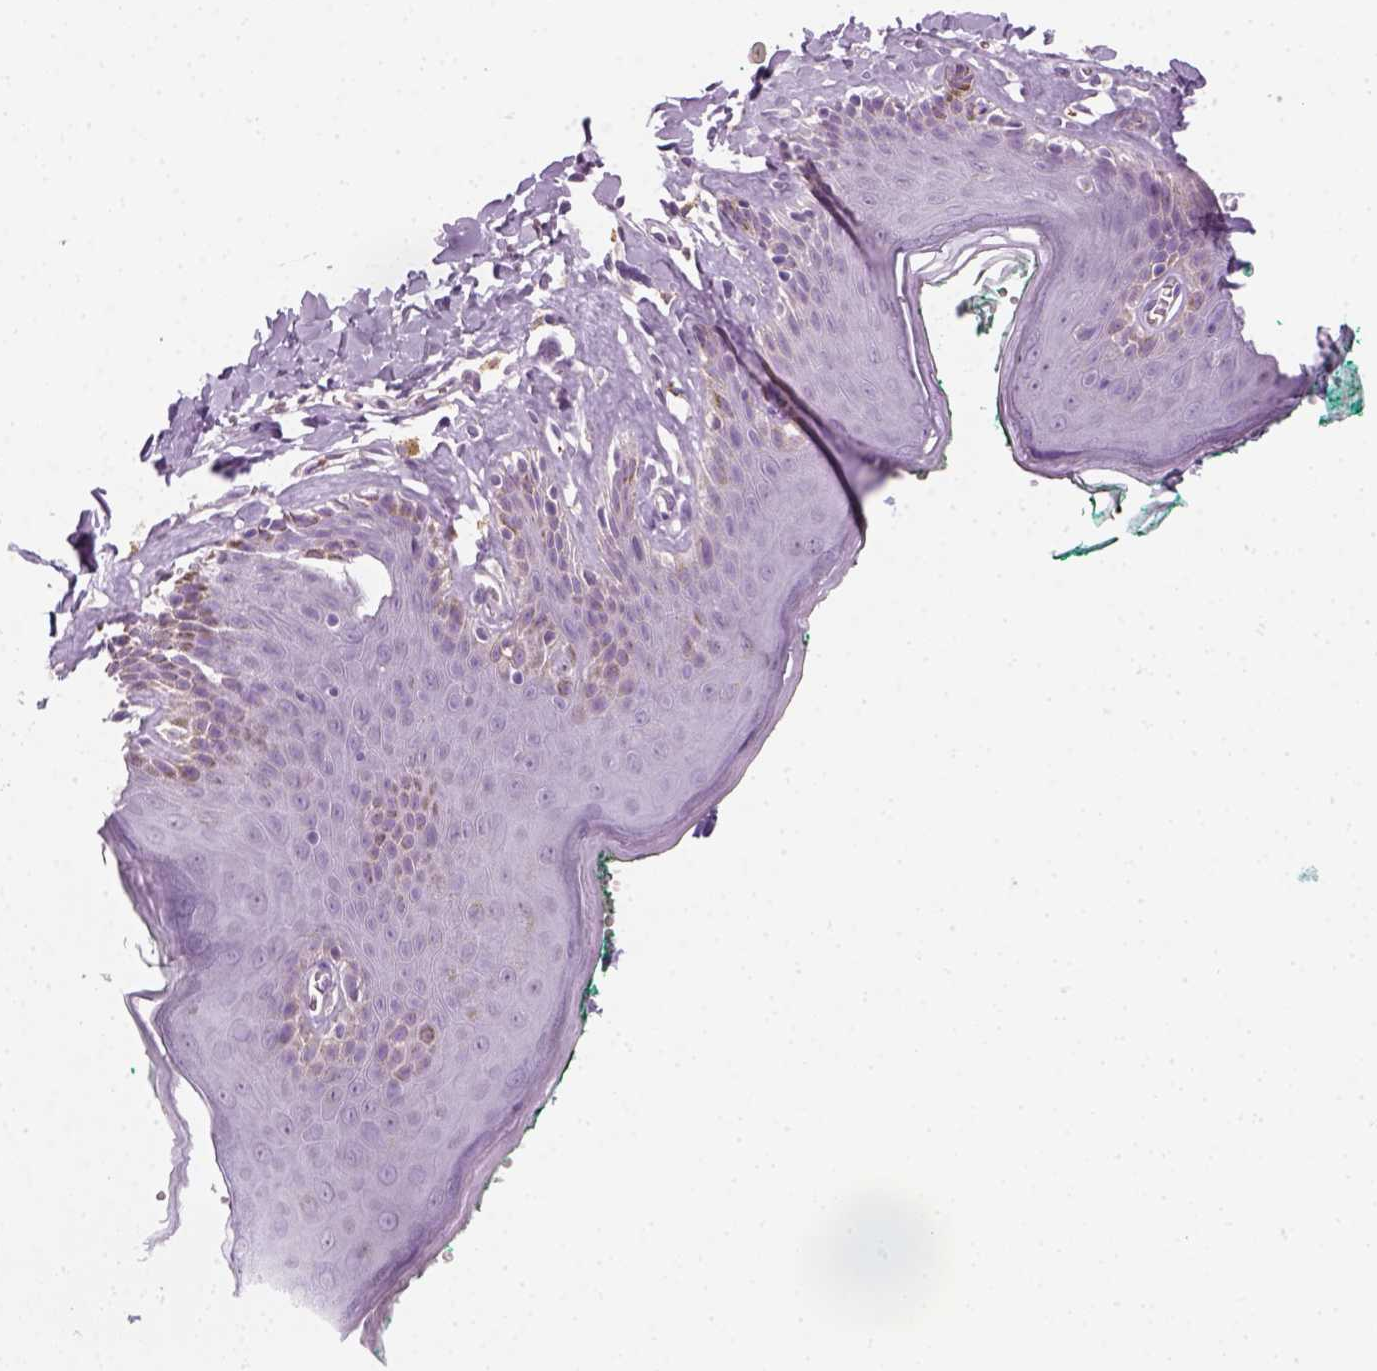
{"staining": {"intensity": "negative", "quantity": "none", "location": "none"}, "tissue": "skin", "cell_type": "Epidermal cells", "image_type": "normal", "snomed": [{"axis": "morphology", "description": "Normal tissue, NOS"}, {"axis": "topography", "description": "Vulva"}, {"axis": "topography", "description": "Peripheral nerve tissue"}], "caption": "Micrograph shows no significant protein staining in epidermal cells of unremarkable skin.", "gene": "FAM163B", "patient": {"sex": "female", "age": 66}}